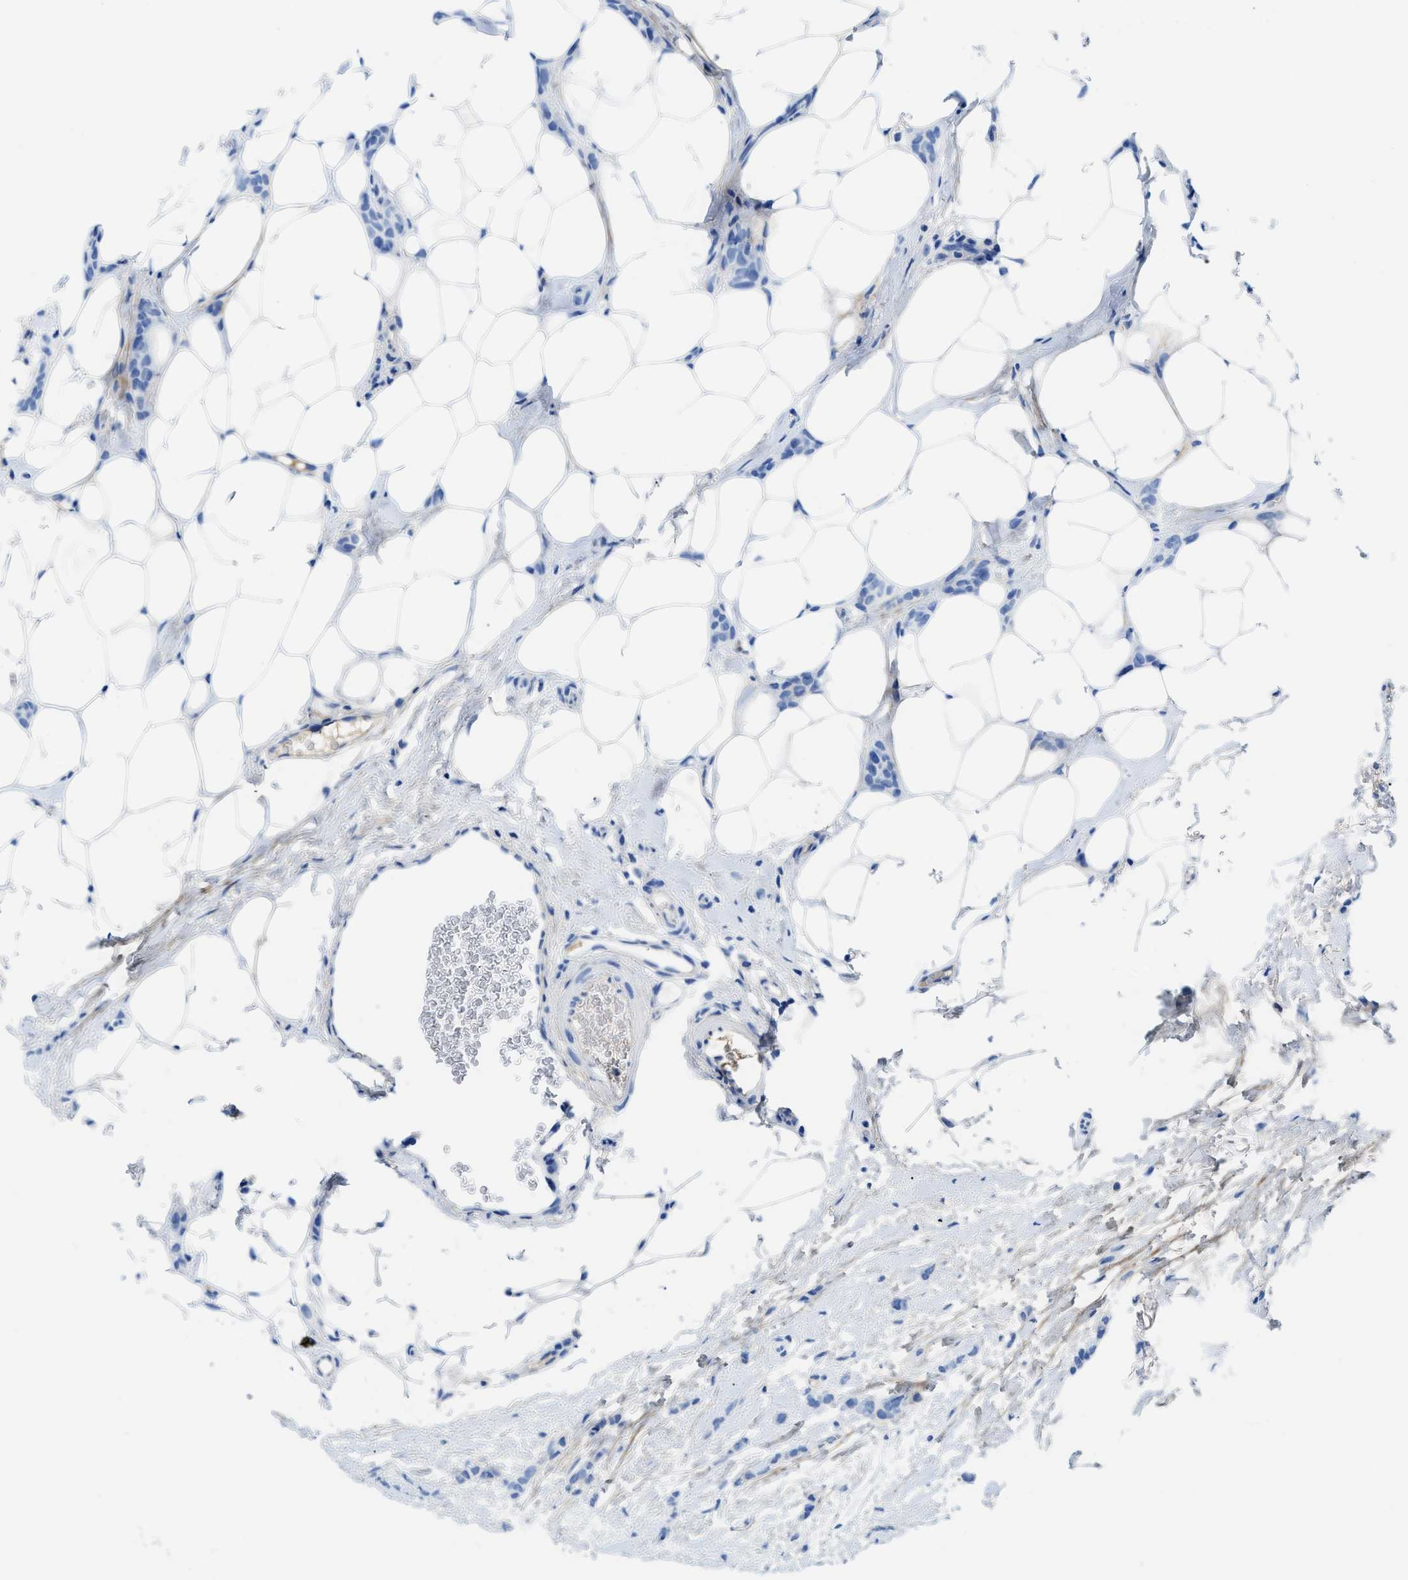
{"staining": {"intensity": "negative", "quantity": "none", "location": "none"}, "tissue": "breast cancer", "cell_type": "Tumor cells", "image_type": "cancer", "snomed": [{"axis": "morphology", "description": "Lobular carcinoma"}, {"axis": "topography", "description": "Skin"}, {"axis": "topography", "description": "Breast"}], "caption": "DAB immunohistochemical staining of breast cancer (lobular carcinoma) shows no significant positivity in tumor cells.", "gene": "COL3A1", "patient": {"sex": "female", "age": 46}}